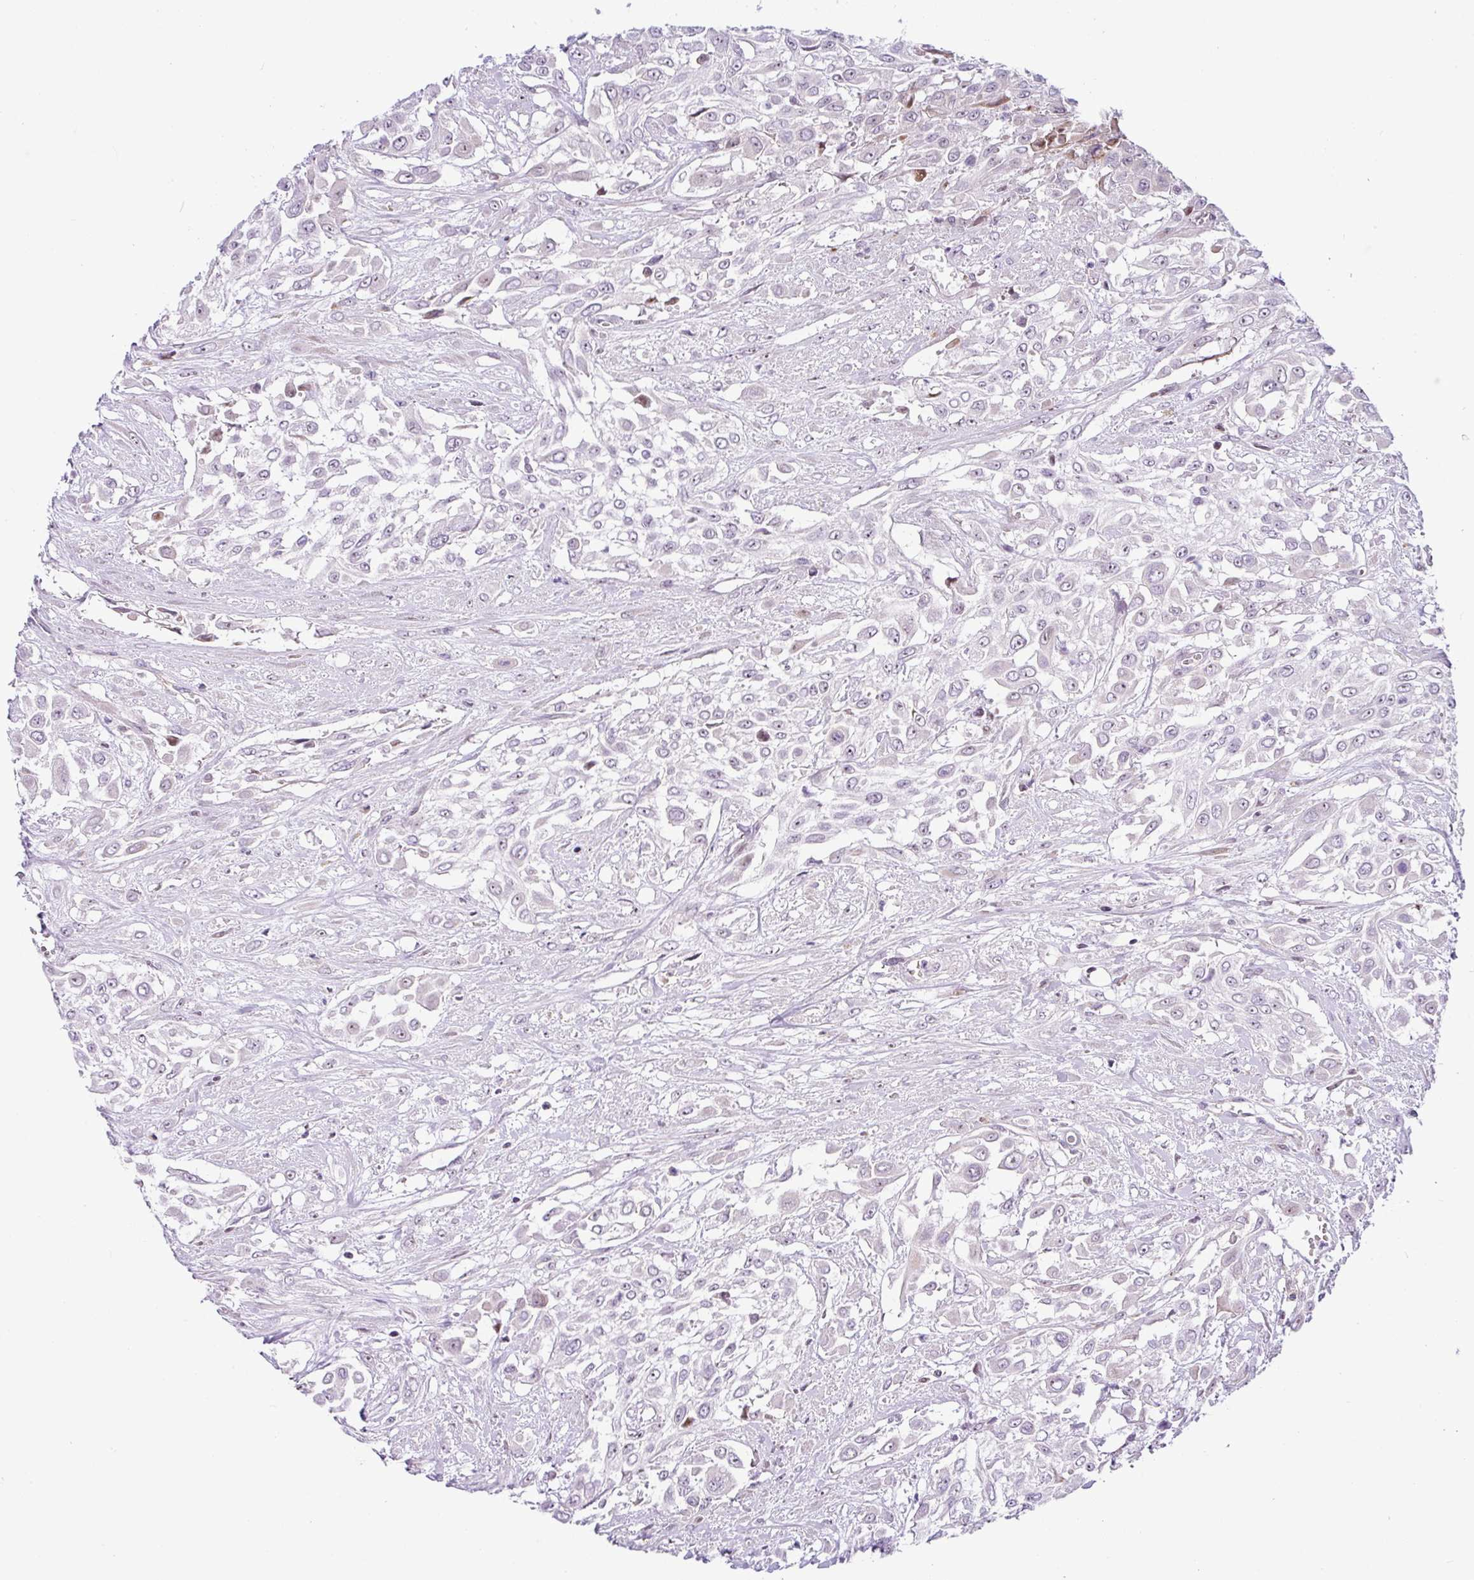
{"staining": {"intensity": "negative", "quantity": "none", "location": "none"}, "tissue": "urothelial cancer", "cell_type": "Tumor cells", "image_type": "cancer", "snomed": [{"axis": "morphology", "description": "Urothelial carcinoma, High grade"}, {"axis": "topography", "description": "Urinary bladder"}], "caption": "Immunohistochemistry micrograph of neoplastic tissue: human urothelial cancer stained with DAB (3,3'-diaminobenzidine) demonstrates no significant protein positivity in tumor cells. Brightfield microscopy of immunohistochemistry stained with DAB (brown) and hematoxylin (blue), captured at high magnification.", "gene": "NDUFB2", "patient": {"sex": "male", "age": 57}}